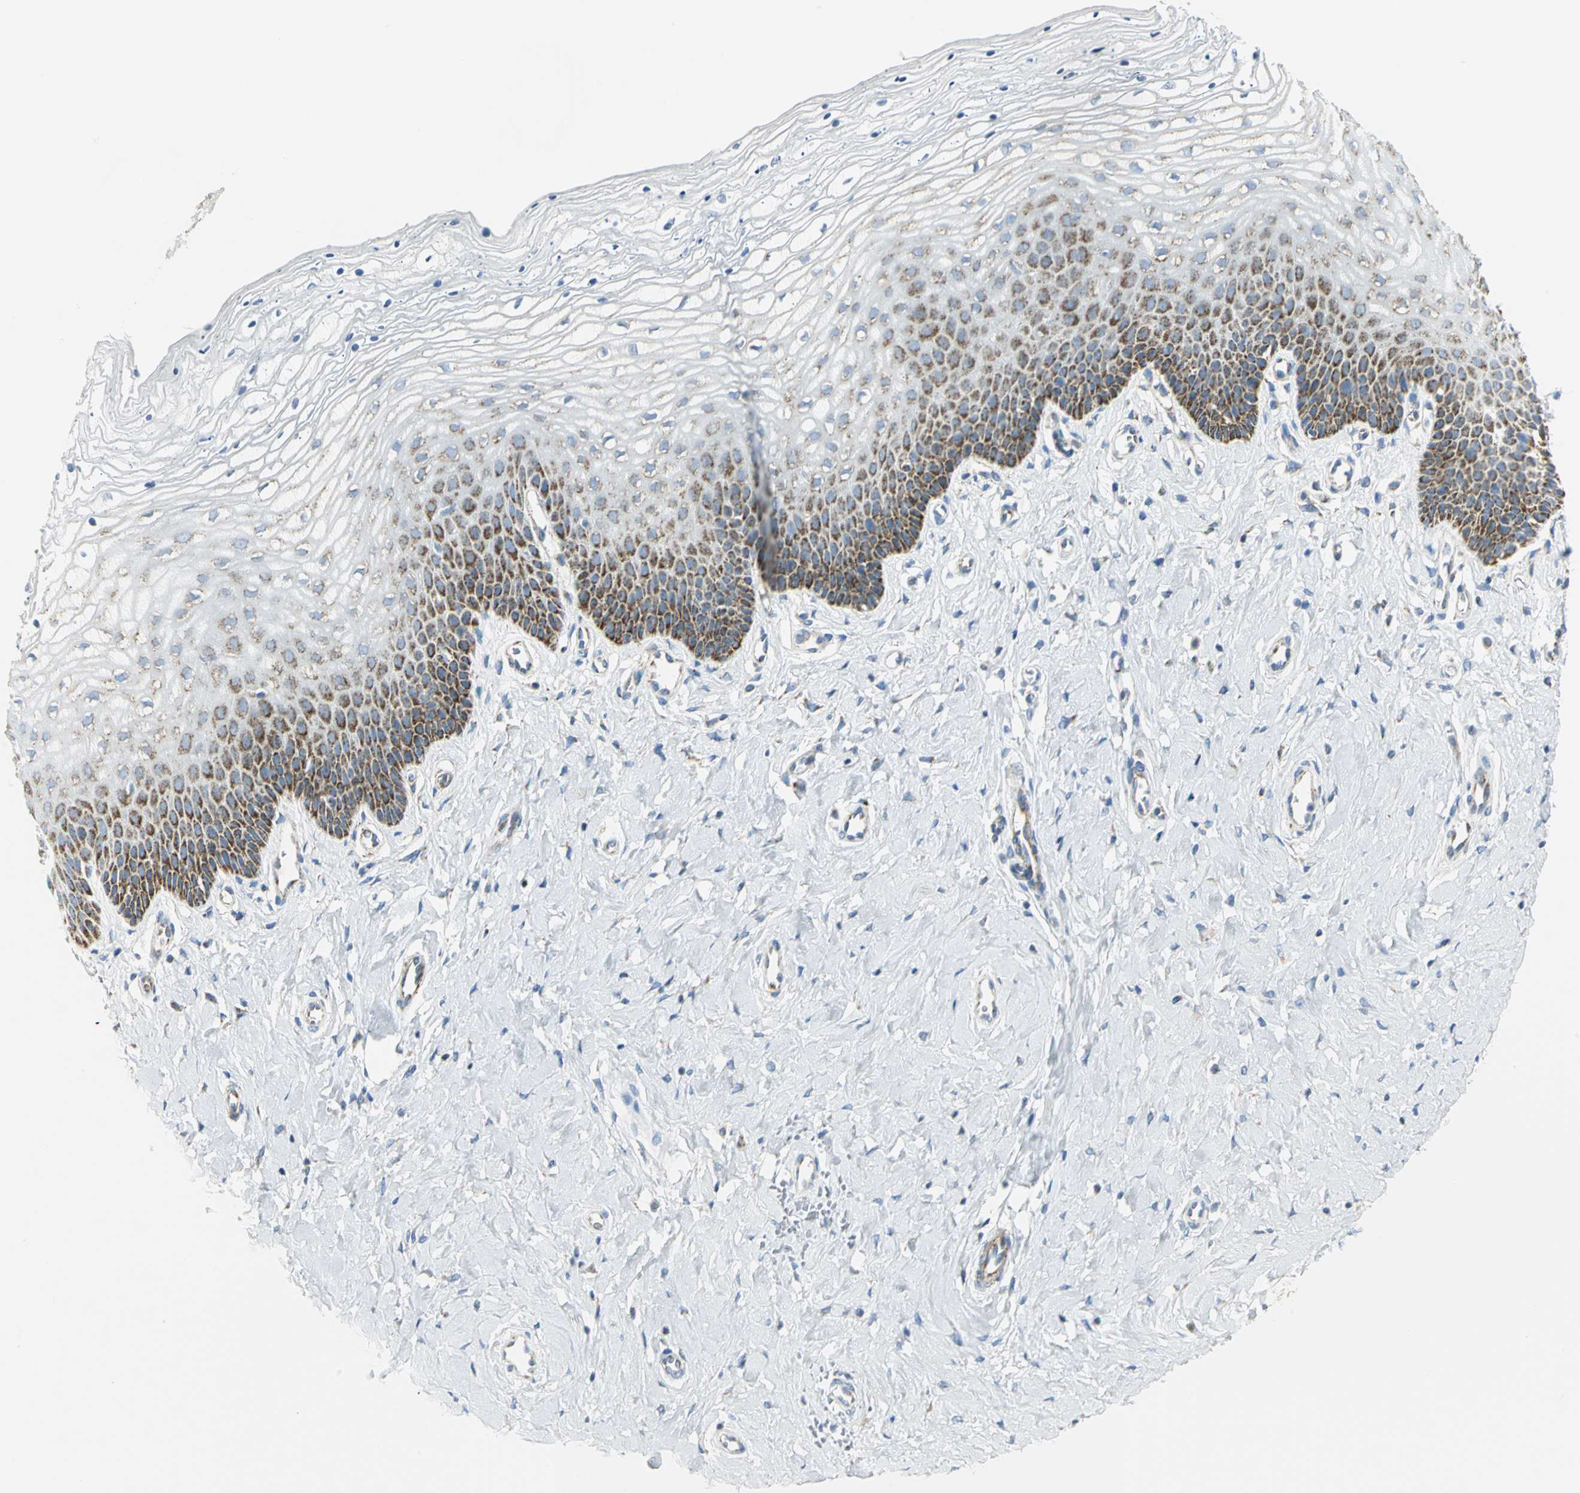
{"staining": {"intensity": "moderate", "quantity": "<25%", "location": "cytoplasmic/membranous"}, "tissue": "vagina", "cell_type": "Squamous epithelial cells", "image_type": "normal", "snomed": [{"axis": "morphology", "description": "Normal tissue, NOS"}, {"axis": "topography", "description": "Vagina"}], "caption": "Immunohistochemistry (DAB) staining of unremarkable vagina exhibits moderate cytoplasmic/membranous protein positivity in approximately <25% of squamous epithelial cells.", "gene": "NTRK1", "patient": {"sex": "female", "age": 68}}